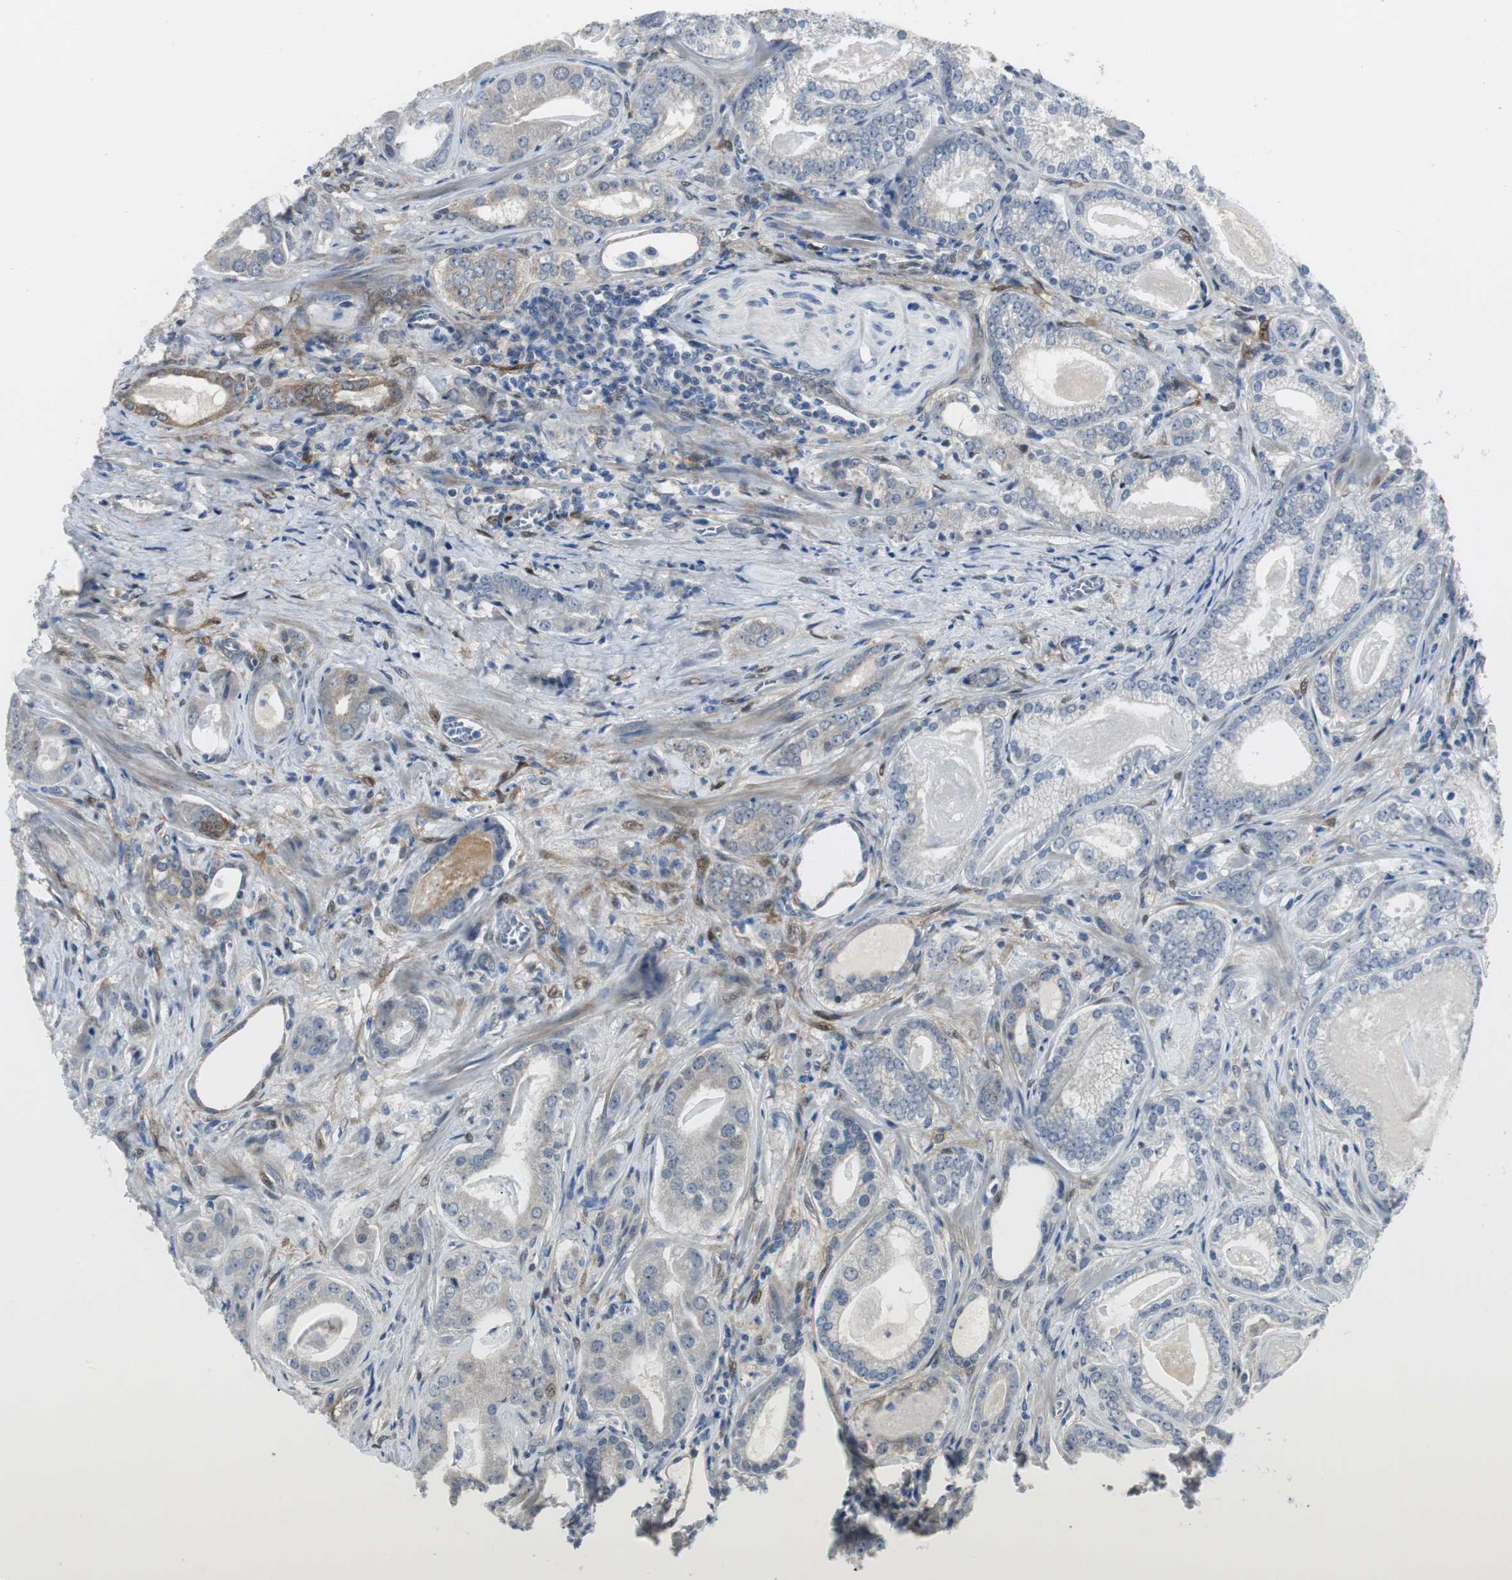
{"staining": {"intensity": "weak", "quantity": "<25%", "location": "cytoplasmic/membranous"}, "tissue": "prostate cancer", "cell_type": "Tumor cells", "image_type": "cancer", "snomed": [{"axis": "morphology", "description": "Adenocarcinoma, Low grade"}, {"axis": "topography", "description": "Prostate"}], "caption": "Immunohistochemistry histopathology image of neoplastic tissue: human prostate cancer (adenocarcinoma (low-grade)) stained with DAB demonstrates no significant protein expression in tumor cells. (Immunohistochemistry (ihc), brightfield microscopy, high magnification).", "gene": "FHL2", "patient": {"sex": "male", "age": 59}}